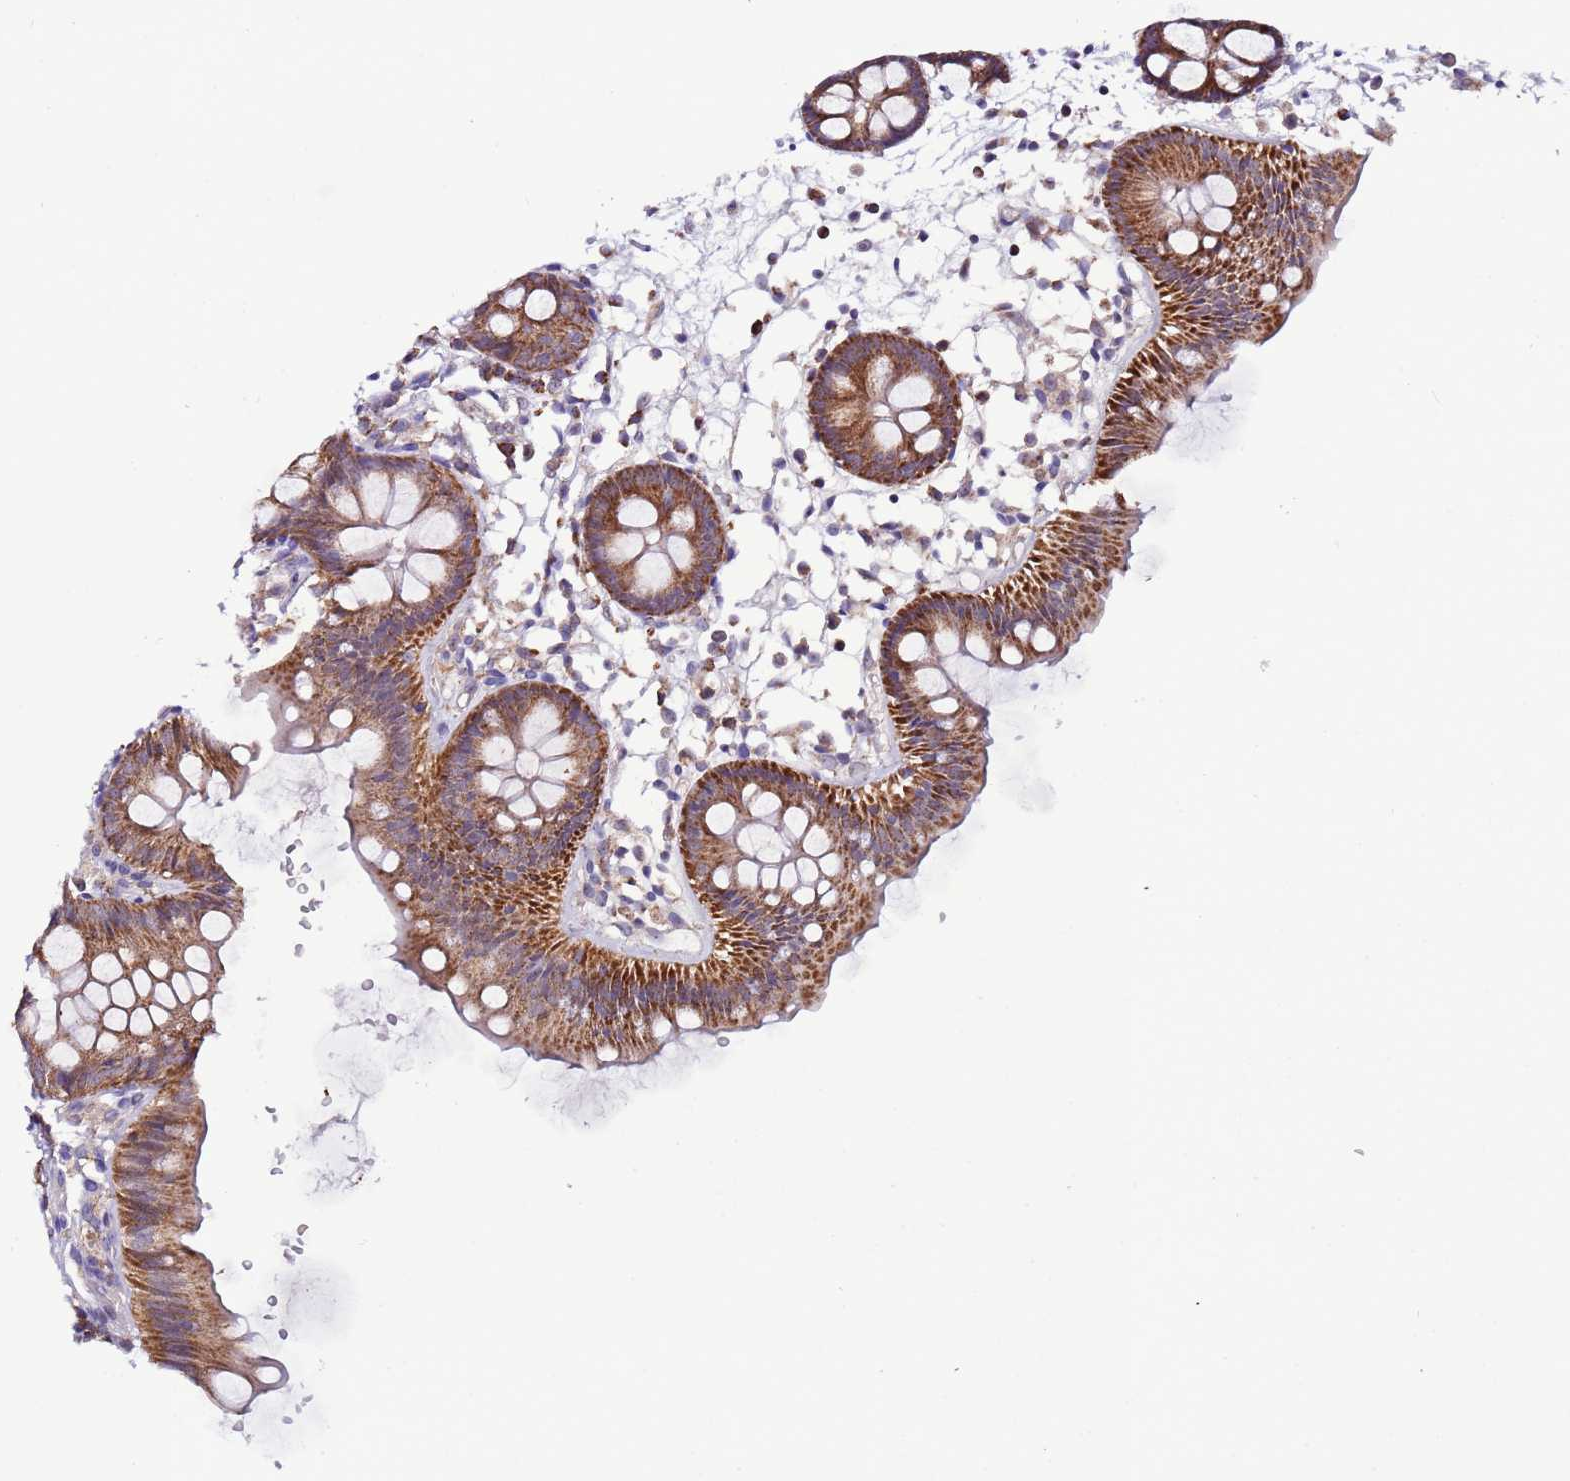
{"staining": {"intensity": "weak", "quantity": ">75%", "location": "cytoplasmic/membranous"}, "tissue": "colon", "cell_type": "Endothelial cells", "image_type": "normal", "snomed": [{"axis": "morphology", "description": "Normal tissue, NOS"}, {"axis": "topography", "description": "Colon"}], "caption": "Immunohistochemistry photomicrograph of unremarkable human colon stained for a protein (brown), which displays low levels of weak cytoplasmic/membranous expression in approximately >75% of endothelial cells.", "gene": "UEVLD", "patient": {"sex": "male", "age": 56}}